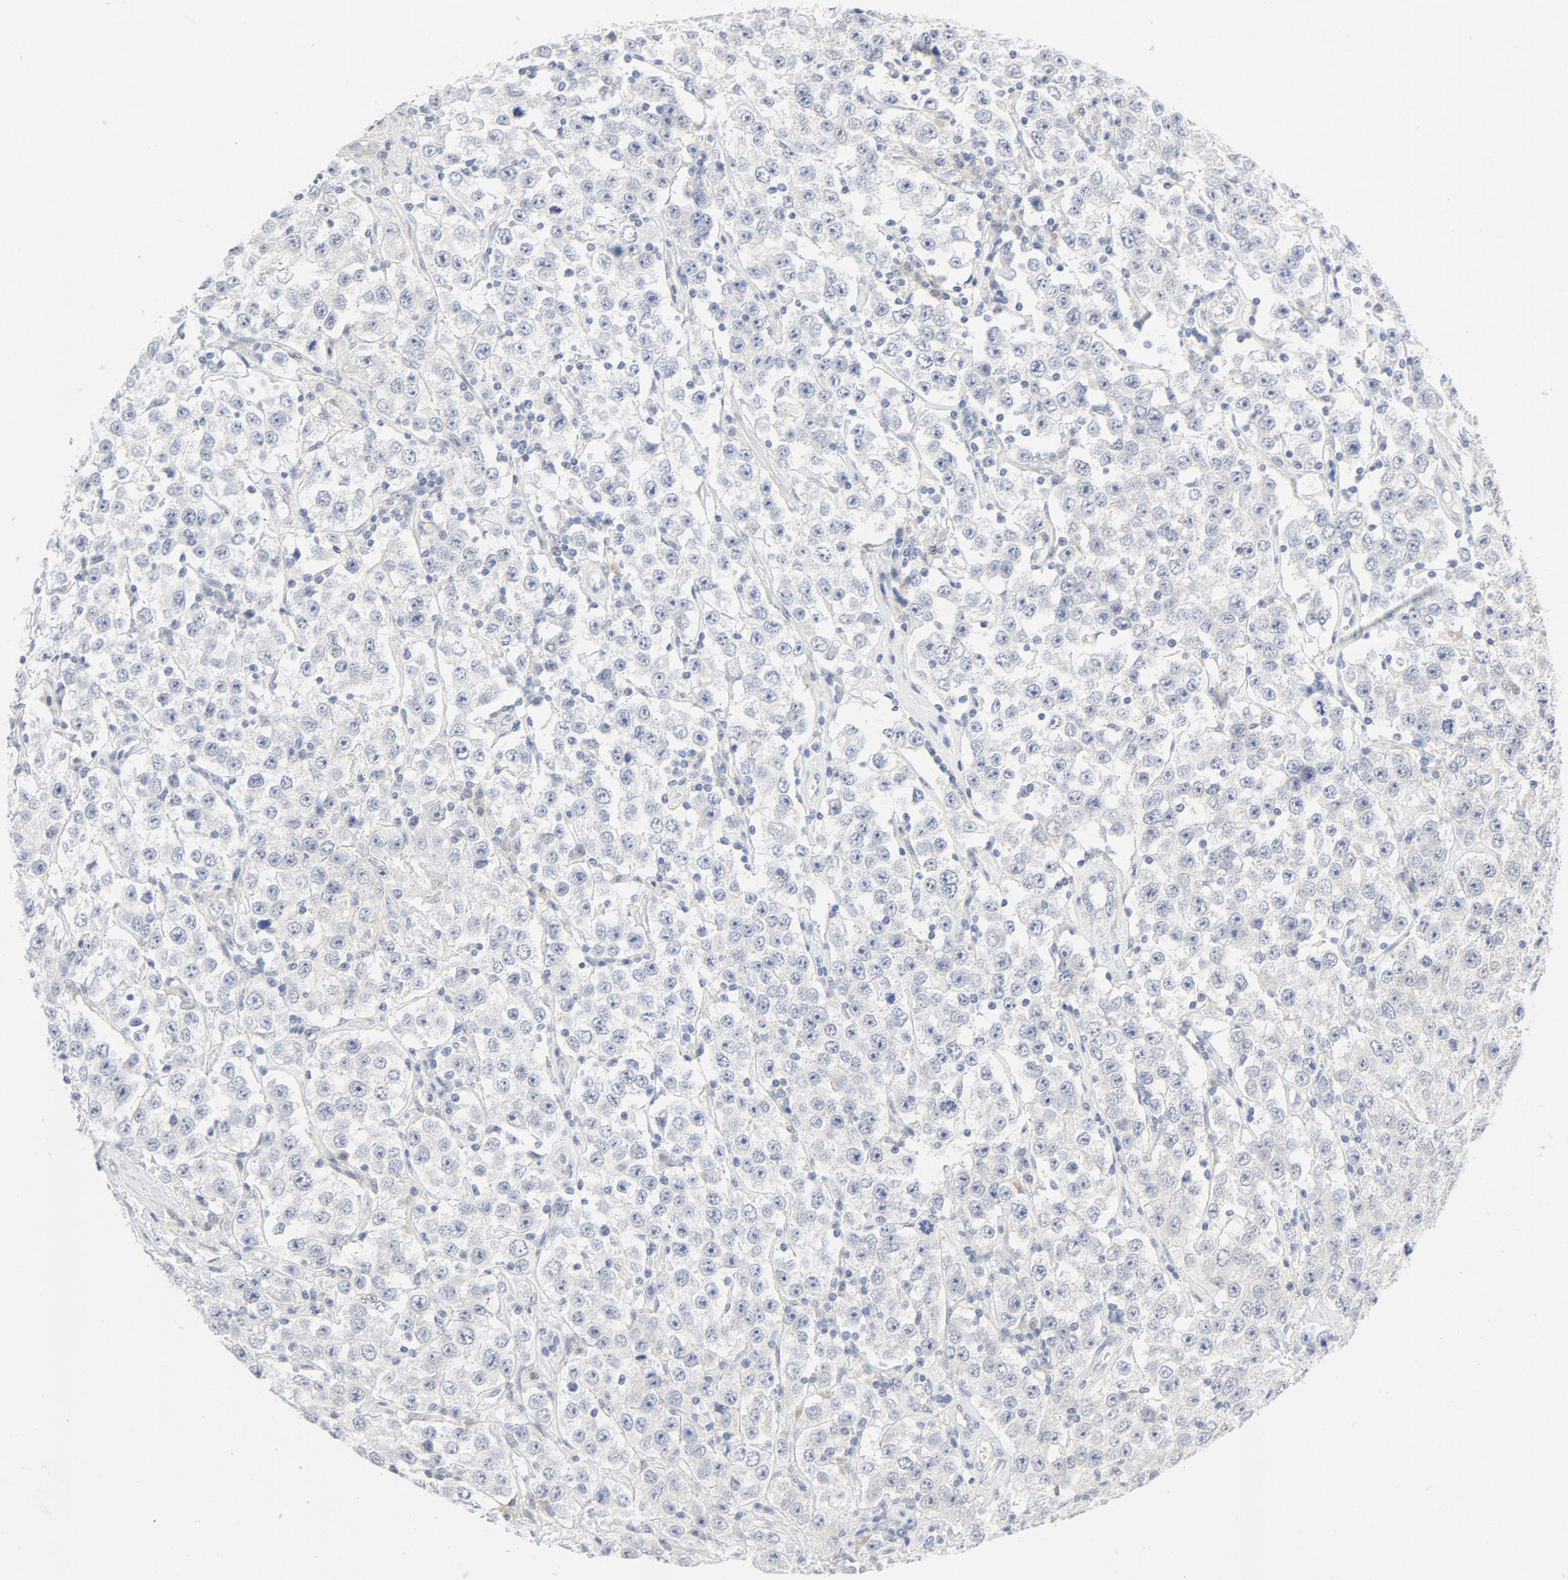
{"staining": {"intensity": "negative", "quantity": "none", "location": "none"}, "tissue": "testis cancer", "cell_type": "Tumor cells", "image_type": "cancer", "snomed": [{"axis": "morphology", "description": "Seminoma, NOS"}, {"axis": "topography", "description": "Testis"}], "caption": "Testis seminoma was stained to show a protein in brown. There is no significant positivity in tumor cells.", "gene": "PGM1", "patient": {"sex": "male", "age": 52}}